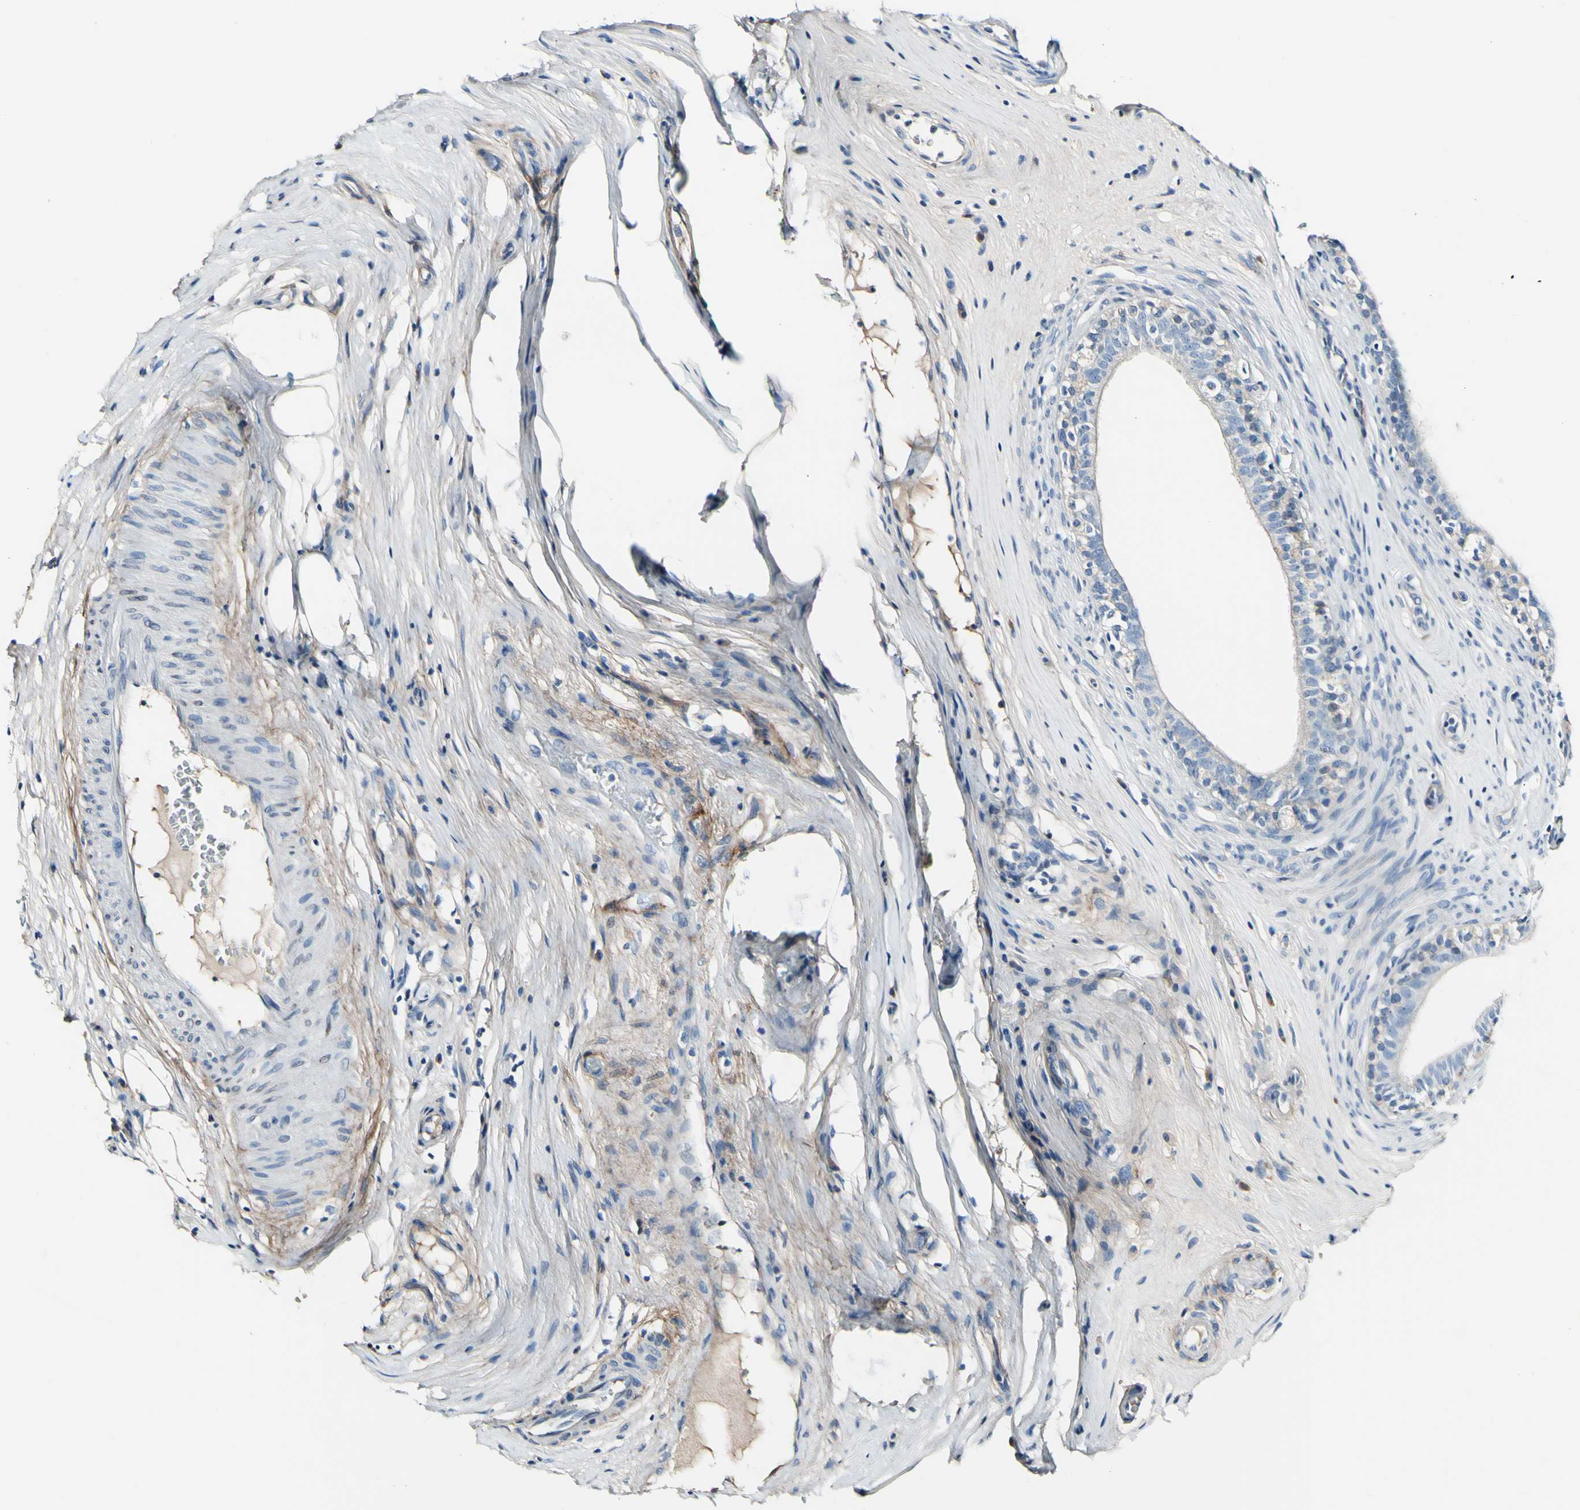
{"staining": {"intensity": "negative", "quantity": "none", "location": "none"}, "tissue": "epididymis", "cell_type": "Glandular cells", "image_type": "normal", "snomed": [{"axis": "morphology", "description": "Normal tissue, NOS"}, {"axis": "morphology", "description": "Inflammation, NOS"}, {"axis": "topography", "description": "Epididymis"}], "caption": "The photomicrograph reveals no significant positivity in glandular cells of epididymis. (DAB immunohistochemistry (IHC) visualized using brightfield microscopy, high magnification).", "gene": "COL6A3", "patient": {"sex": "male", "age": 84}}